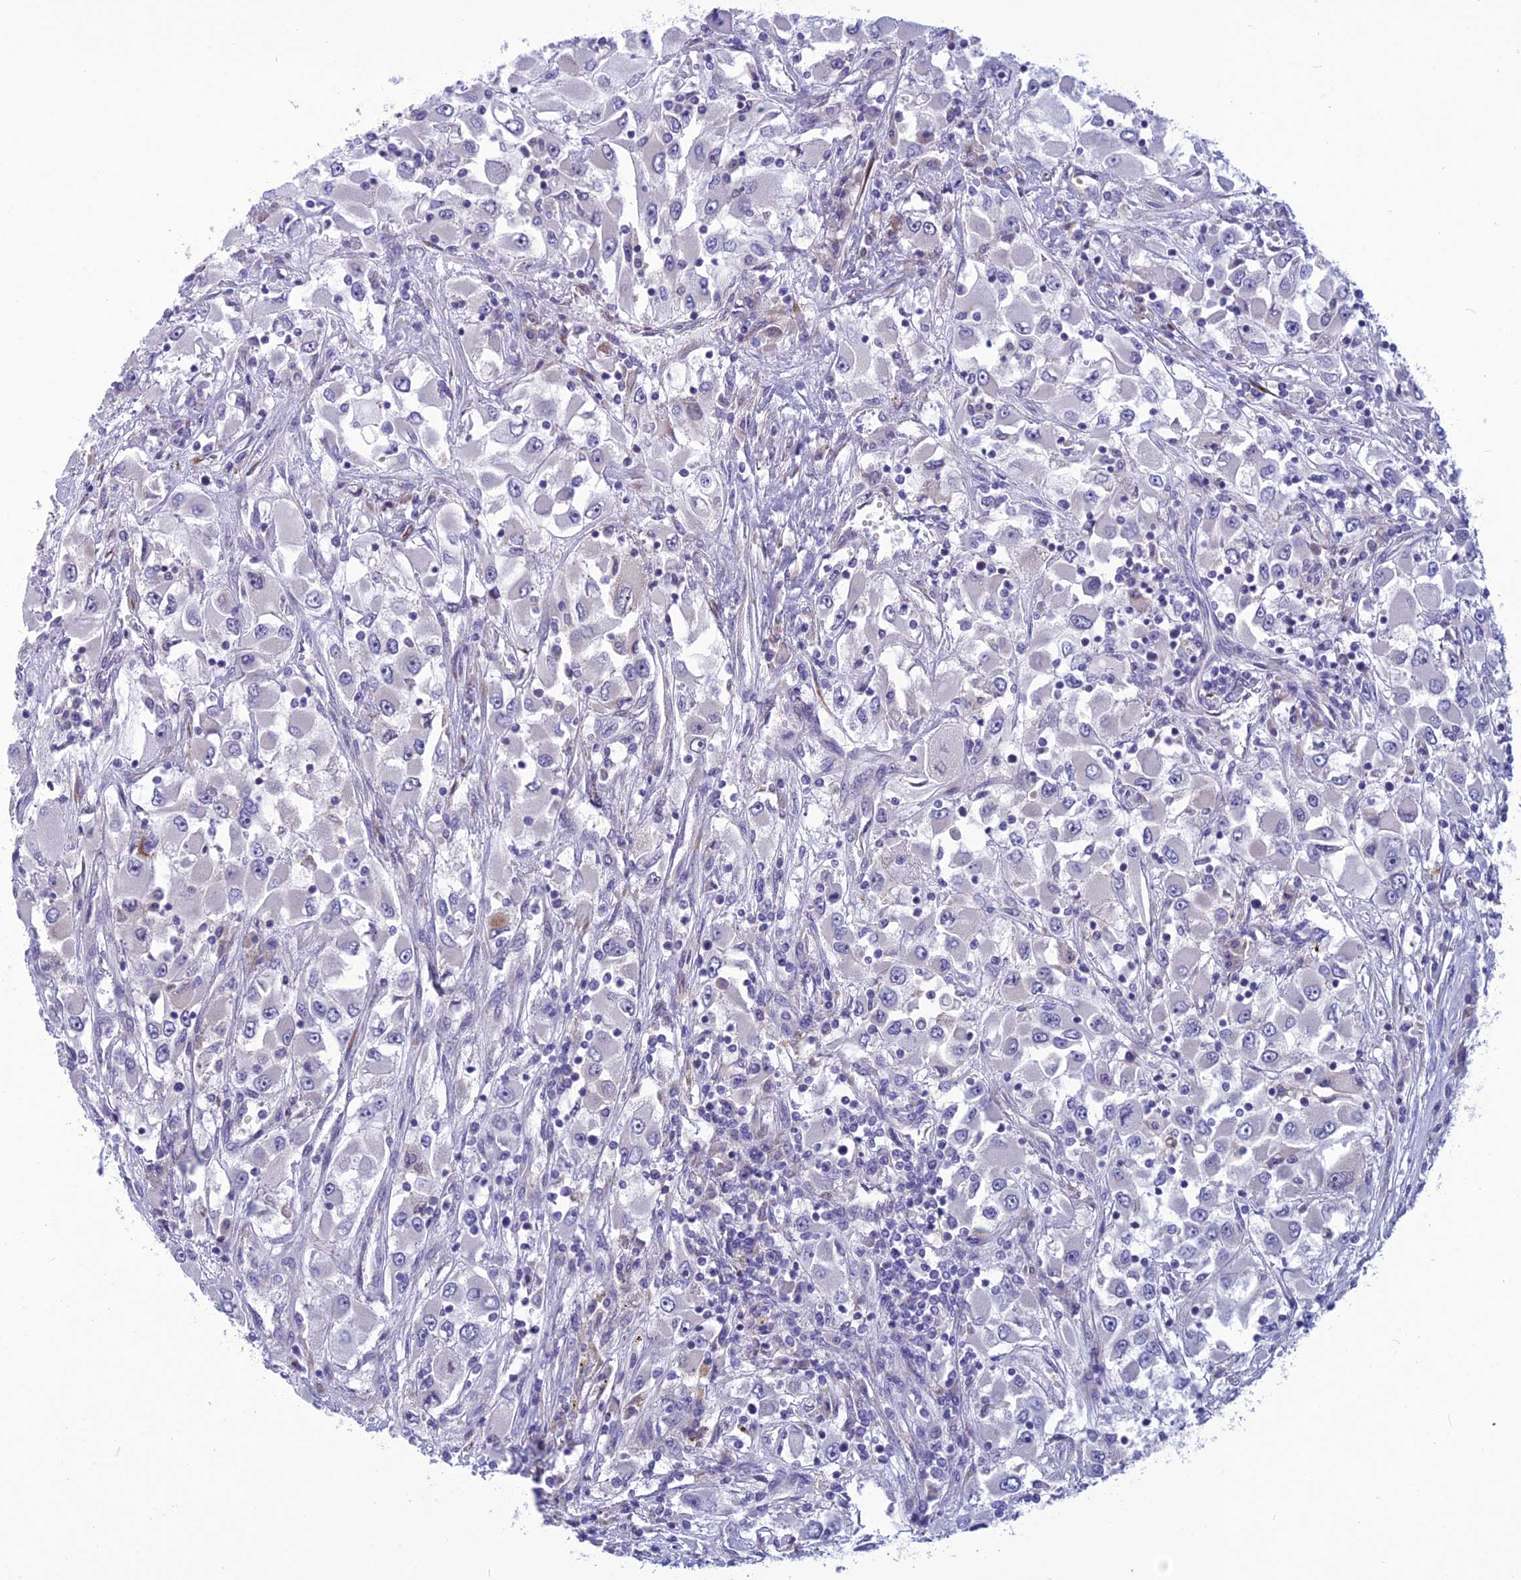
{"staining": {"intensity": "negative", "quantity": "none", "location": "none"}, "tissue": "renal cancer", "cell_type": "Tumor cells", "image_type": "cancer", "snomed": [{"axis": "morphology", "description": "Adenocarcinoma, NOS"}, {"axis": "topography", "description": "Kidney"}], "caption": "This is an IHC histopathology image of adenocarcinoma (renal). There is no expression in tumor cells.", "gene": "PSMF1", "patient": {"sex": "female", "age": 52}}